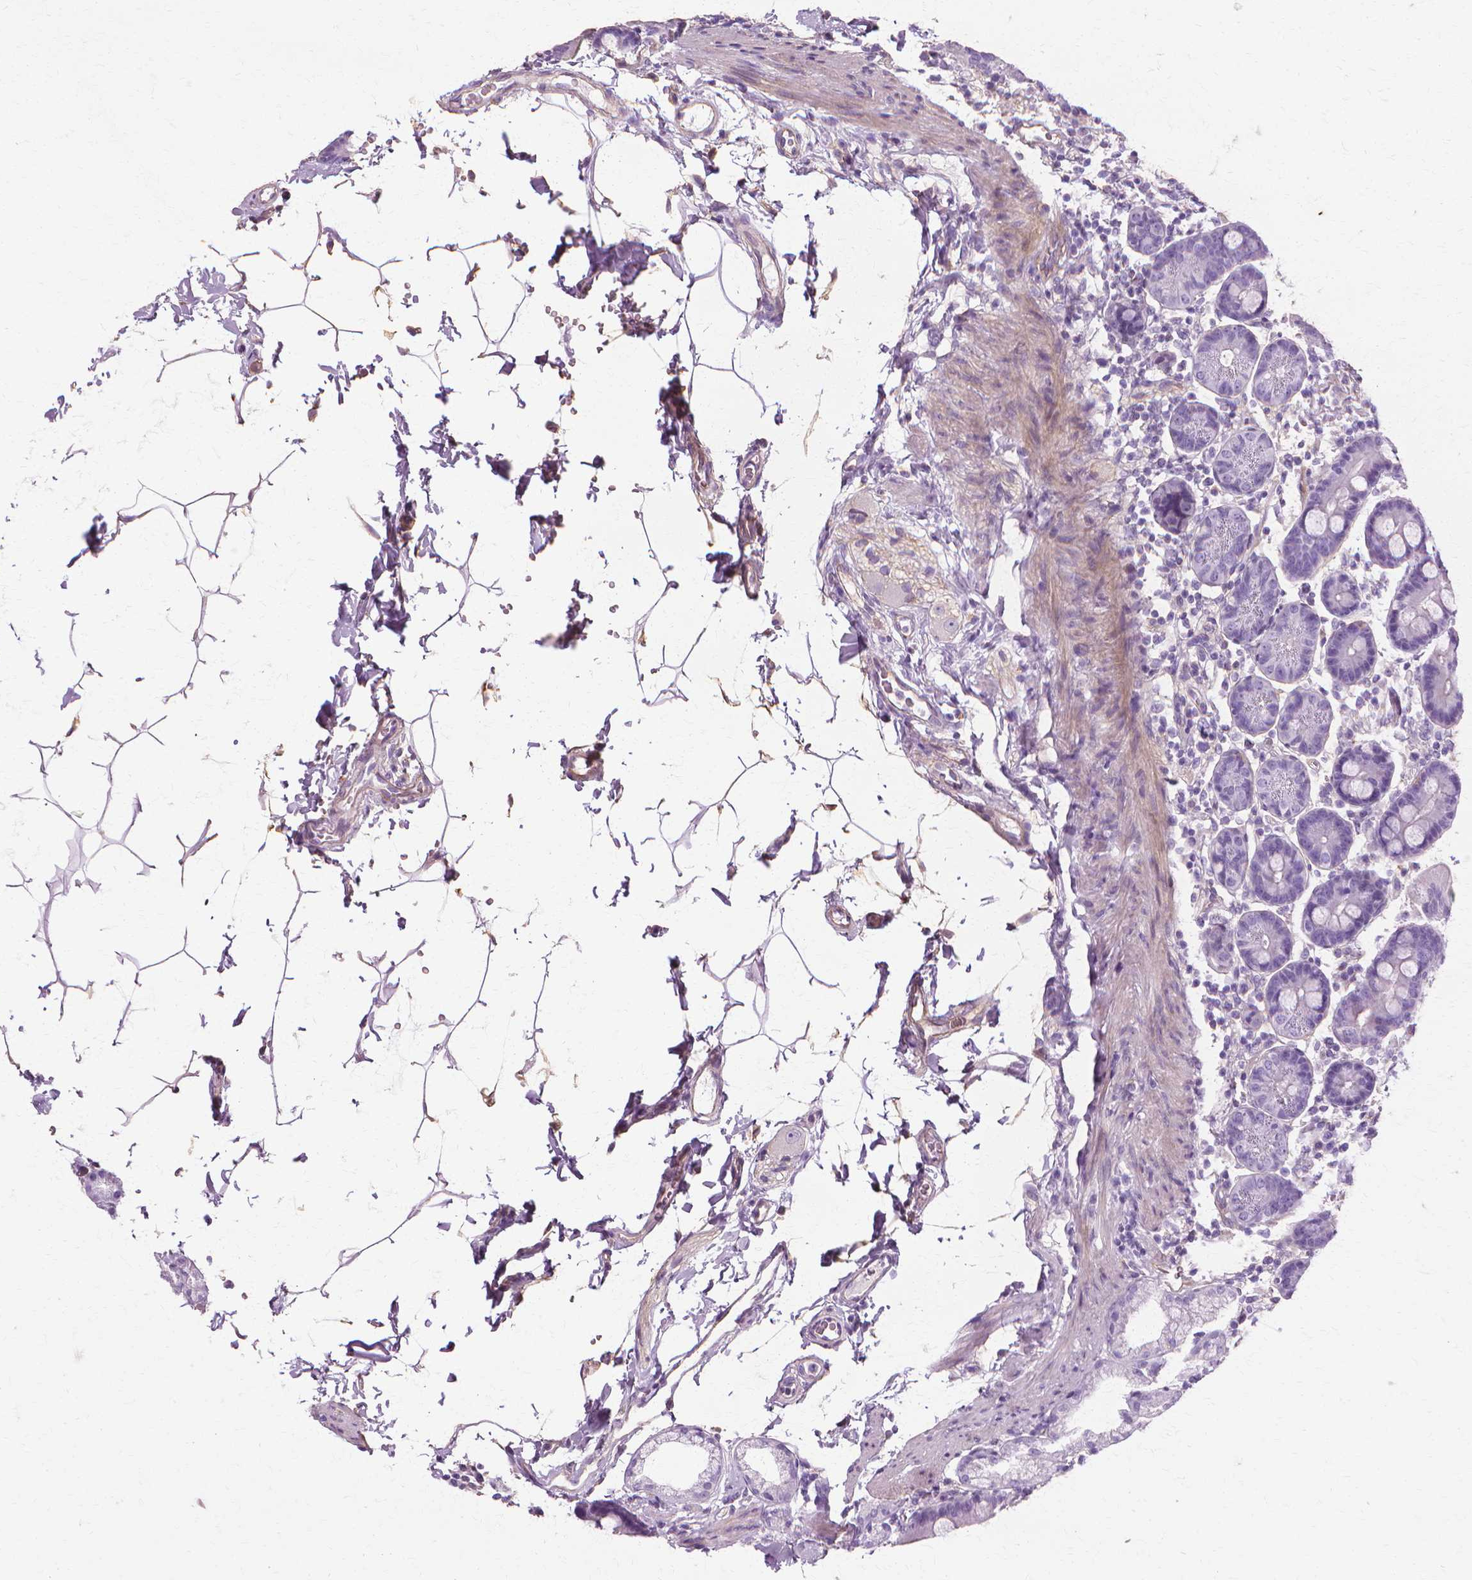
{"staining": {"intensity": "negative", "quantity": "none", "location": "none"}, "tissue": "duodenum", "cell_type": "Glandular cells", "image_type": "normal", "snomed": [{"axis": "morphology", "description": "Normal tissue, NOS"}, {"axis": "topography", "description": "Pancreas"}, {"axis": "topography", "description": "Duodenum"}], "caption": "Immunohistochemical staining of unremarkable duodenum displays no significant expression in glandular cells.", "gene": "CFAP157", "patient": {"sex": "male", "age": 59}}